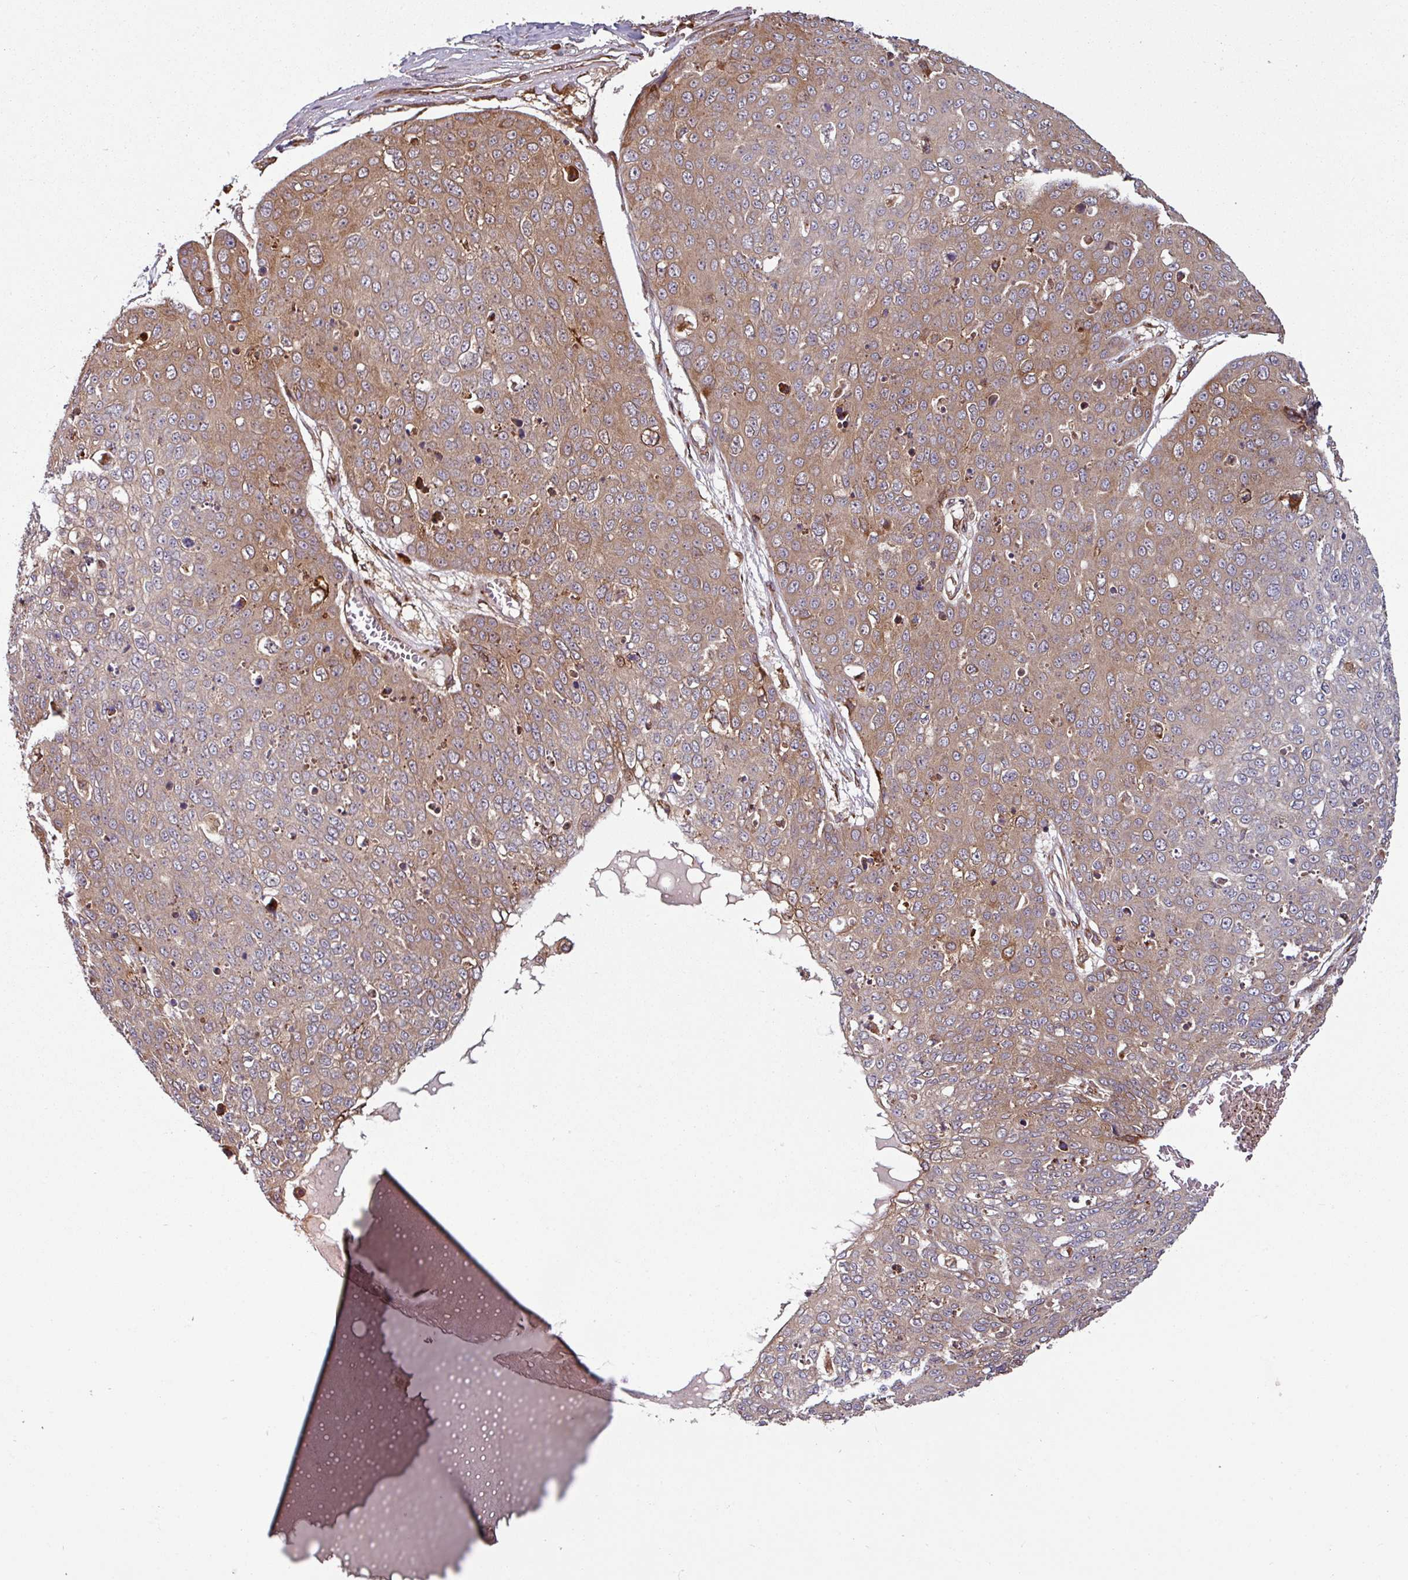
{"staining": {"intensity": "moderate", "quantity": ">75%", "location": "cytoplasmic/membranous"}, "tissue": "skin cancer", "cell_type": "Tumor cells", "image_type": "cancer", "snomed": [{"axis": "morphology", "description": "Squamous cell carcinoma, NOS"}, {"axis": "topography", "description": "Skin"}], "caption": "Human skin cancer stained with a brown dye reveals moderate cytoplasmic/membranous positive expression in about >75% of tumor cells.", "gene": "RAB5A", "patient": {"sex": "male", "age": 71}}